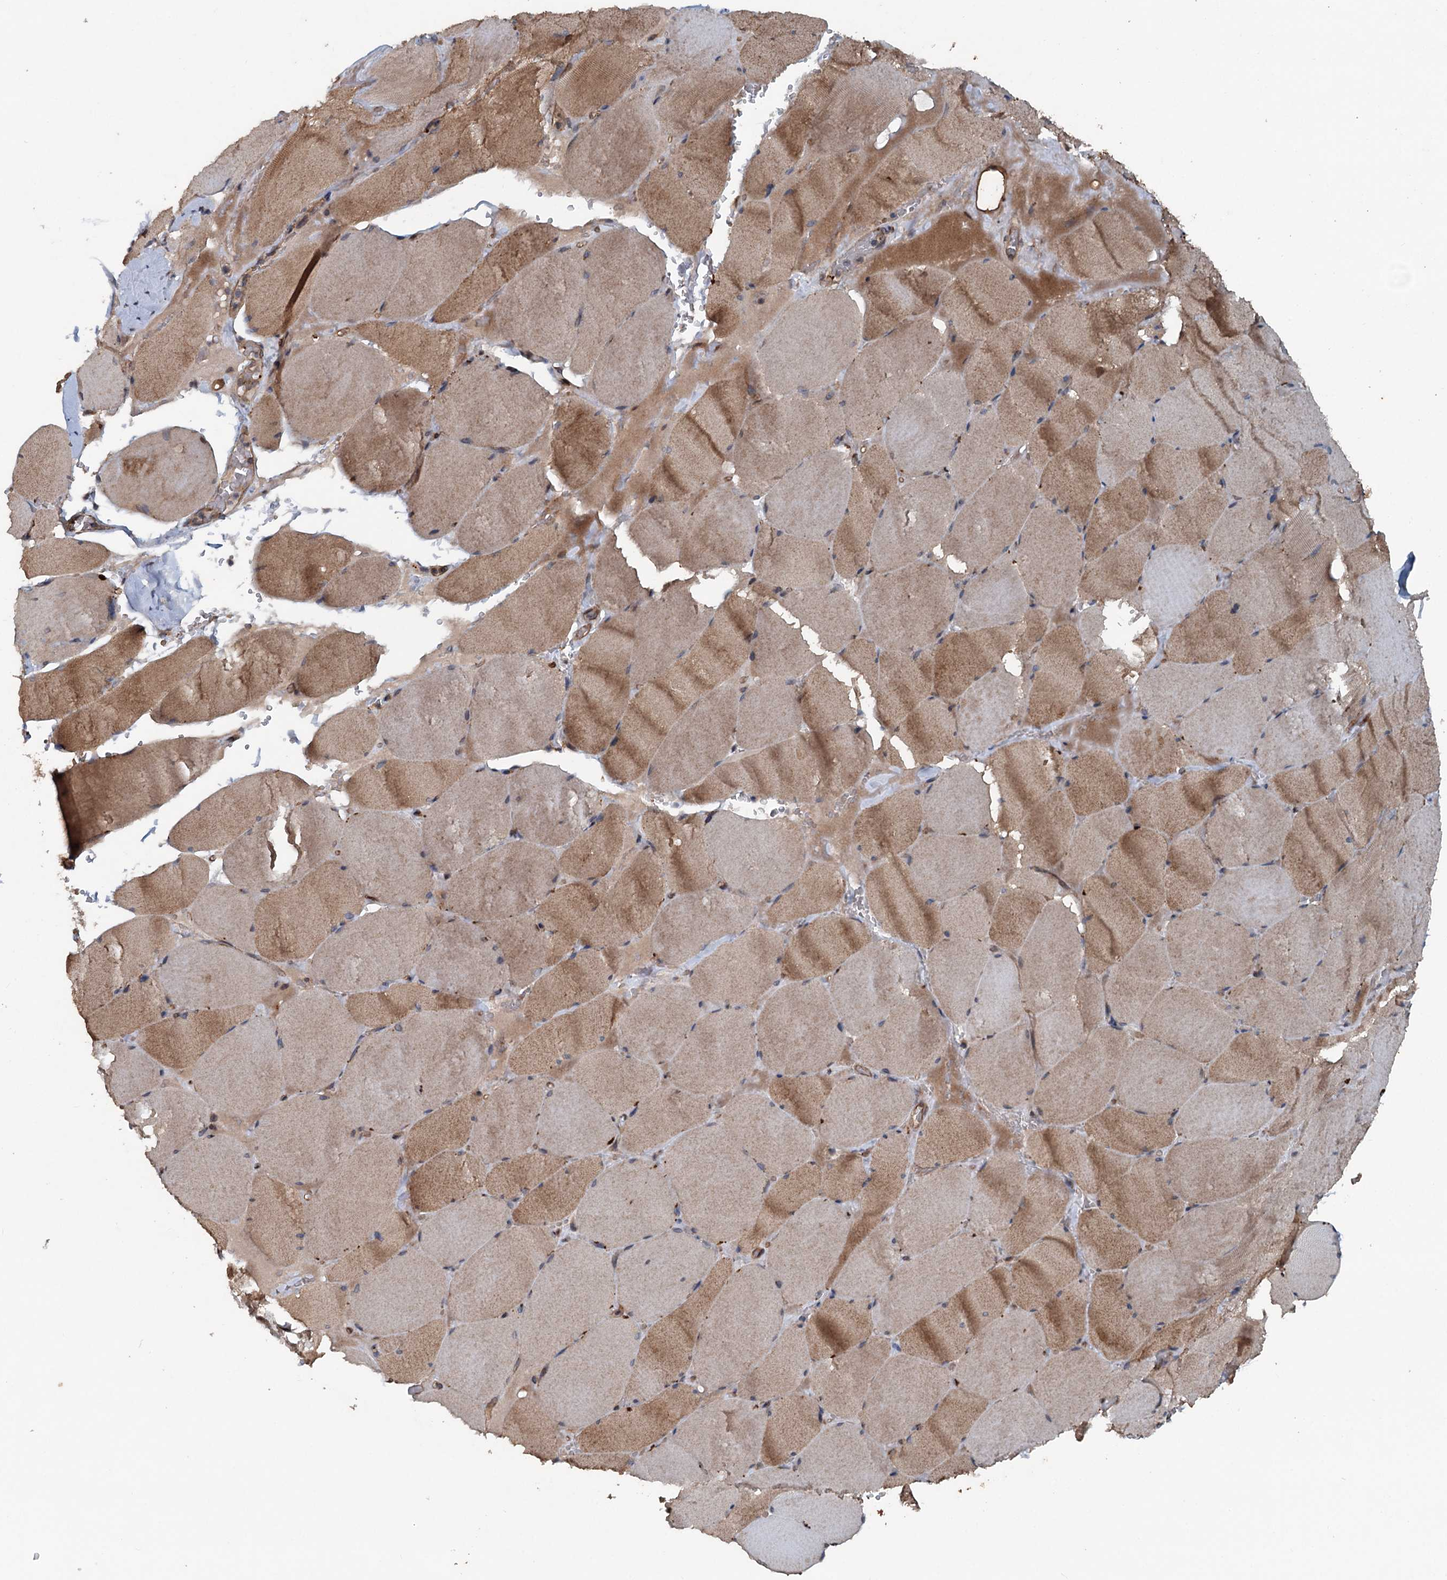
{"staining": {"intensity": "moderate", "quantity": ">75%", "location": "cytoplasmic/membranous"}, "tissue": "skeletal muscle", "cell_type": "Myocytes", "image_type": "normal", "snomed": [{"axis": "morphology", "description": "Normal tissue, NOS"}, {"axis": "topography", "description": "Skeletal muscle"}, {"axis": "topography", "description": "Head-Neck"}], "caption": "Moderate cytoplasmic/membranous protein positivity is appreciated in about >75% of myocytes in skeletal muscle. (brown staining indicates protein expression, while blue staining denotes nuclei).", "gene": "N4BP2L2", "patient": {"sex": "male", "age": 66}}